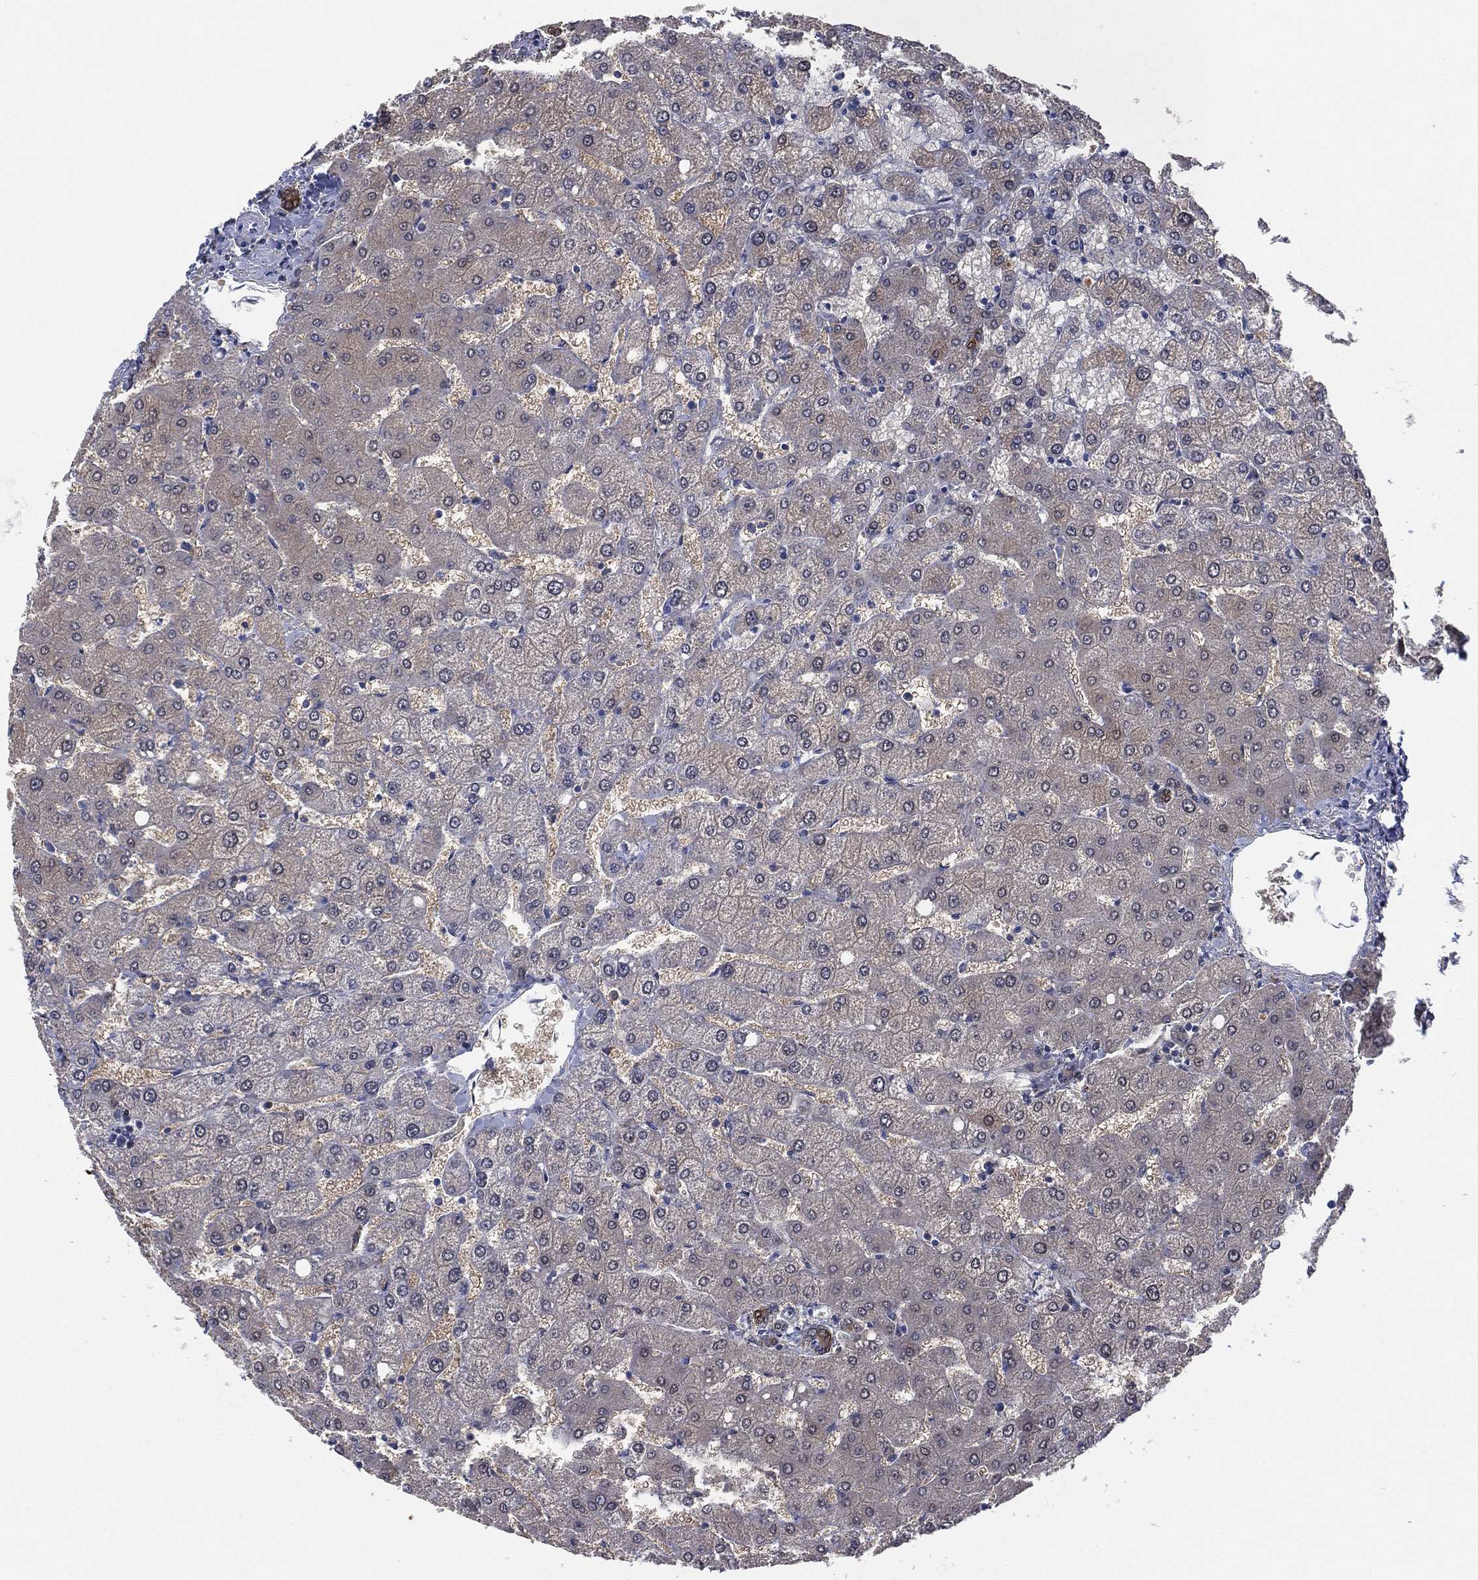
{"staining": {"intensity": "moderate", "quantity": ">75%", "location": "cytoplasmic/membranous"}, "tissue": "liver", "cell_type": "Cholangiocytes", "image_type": "normal", "snomed": [{"axis": "morphology", "description": "Normal tissue, NOS"}, {"axis": "topography", "description": "Liver"}], "caption": "Immunohistochemistry micrograph of normal liver: liver stained using immunohistochemistry shows medium levels of moderate protein expression localized specifically in the cytoplasmic/membranous of cholangiocytes, appearing as a cytoplasmic/membranous brown color.", "gene": "DDAH1", "patient": {"sex": "female", "age": 54}}